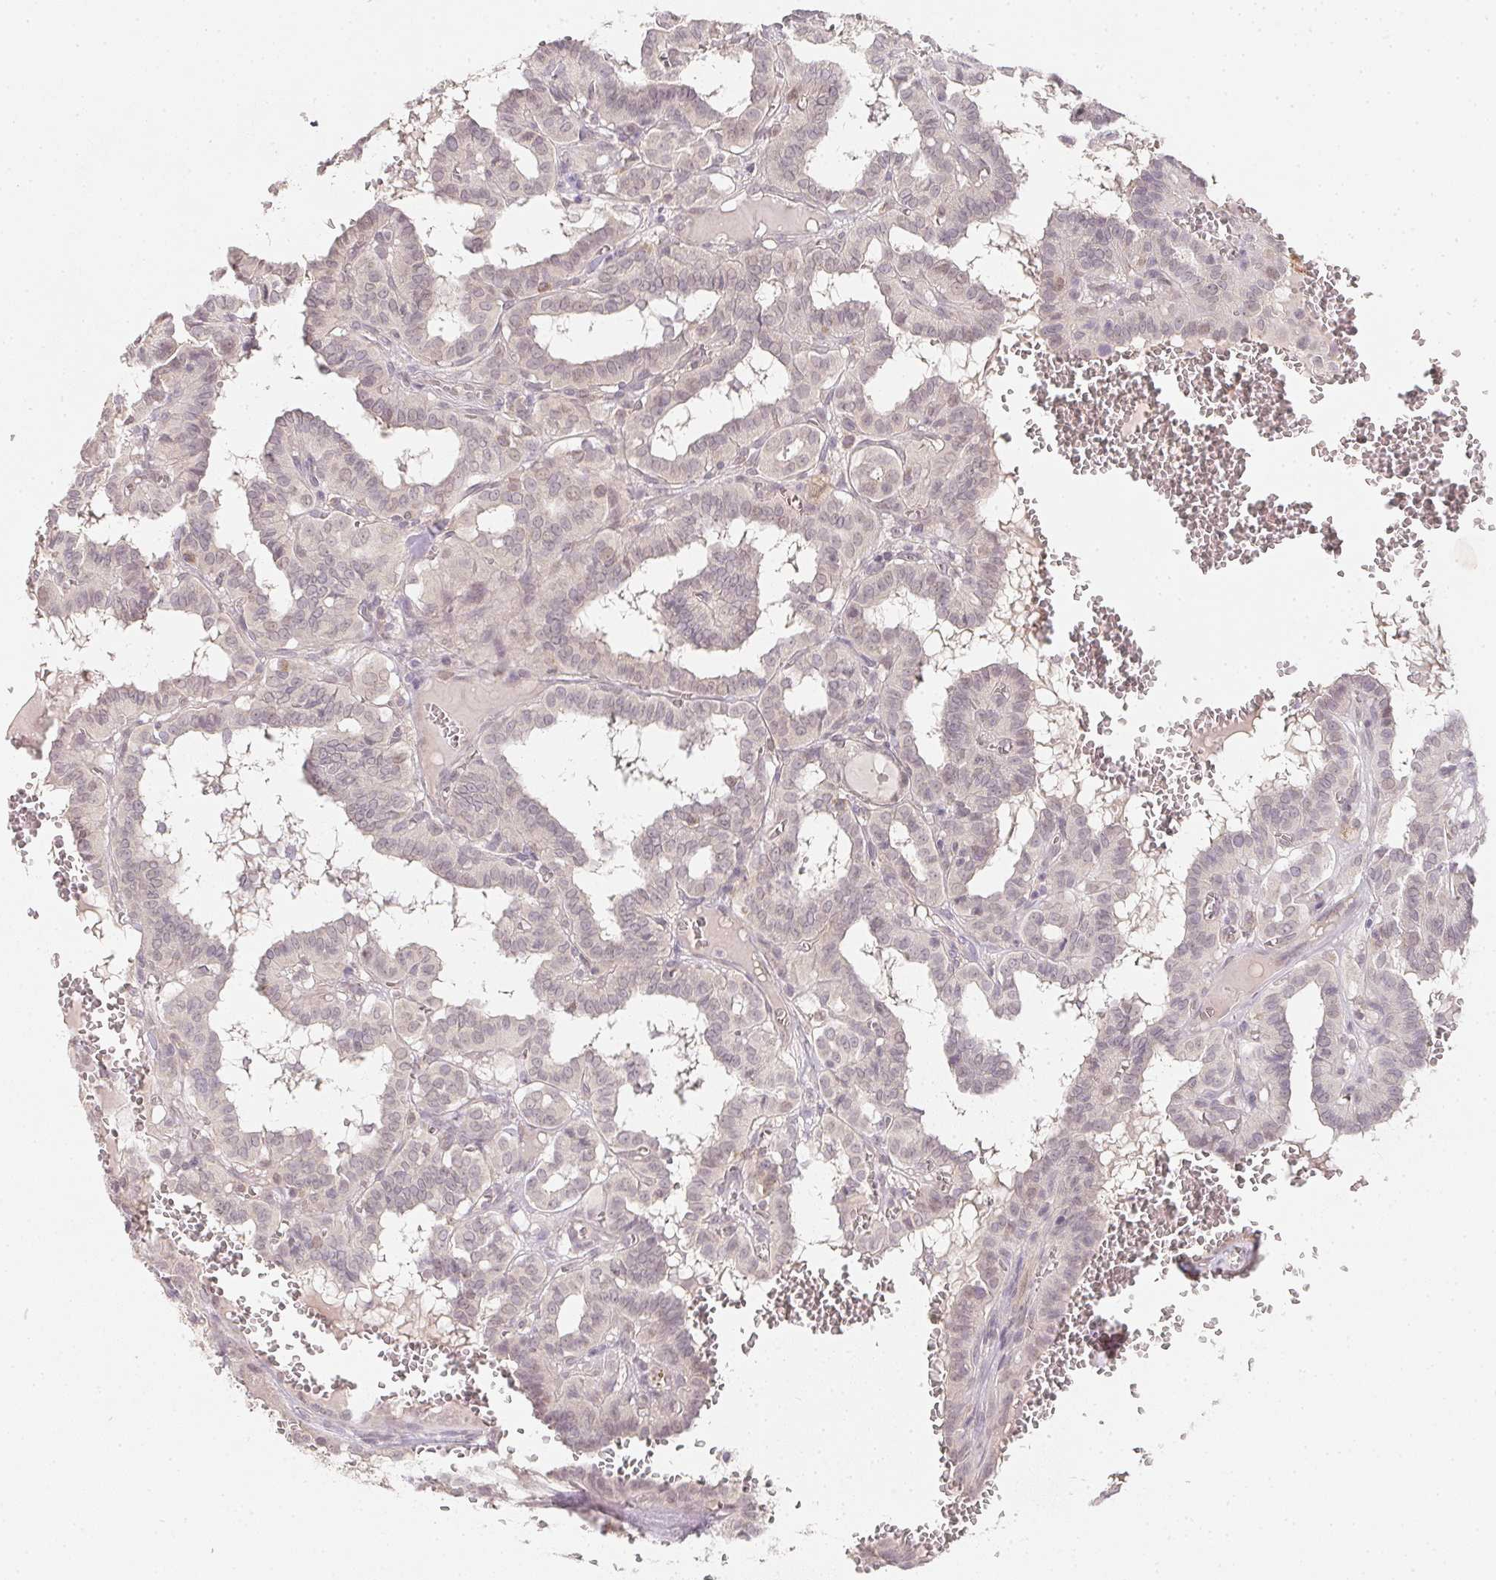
{"staining": {"intensity": "negative", "quantity": "none", "location": "none"}, "tissue": "thyroid cancer", "cell_type": "Tumor cells", "image_type": "cancer", "snomed": [{"axis": "morphology", "description": "Papillary adenocarcinoma, NOS"}, {"axis": "topography", "description": "Thyroid gland"}], "caption": "Micrograph shows no protein positivity in tumor cells of papillary adenocarcinoma (thyroid) tissue.", "gene": "SOAT1", "patient": {"sex": "female", "age": 21}}